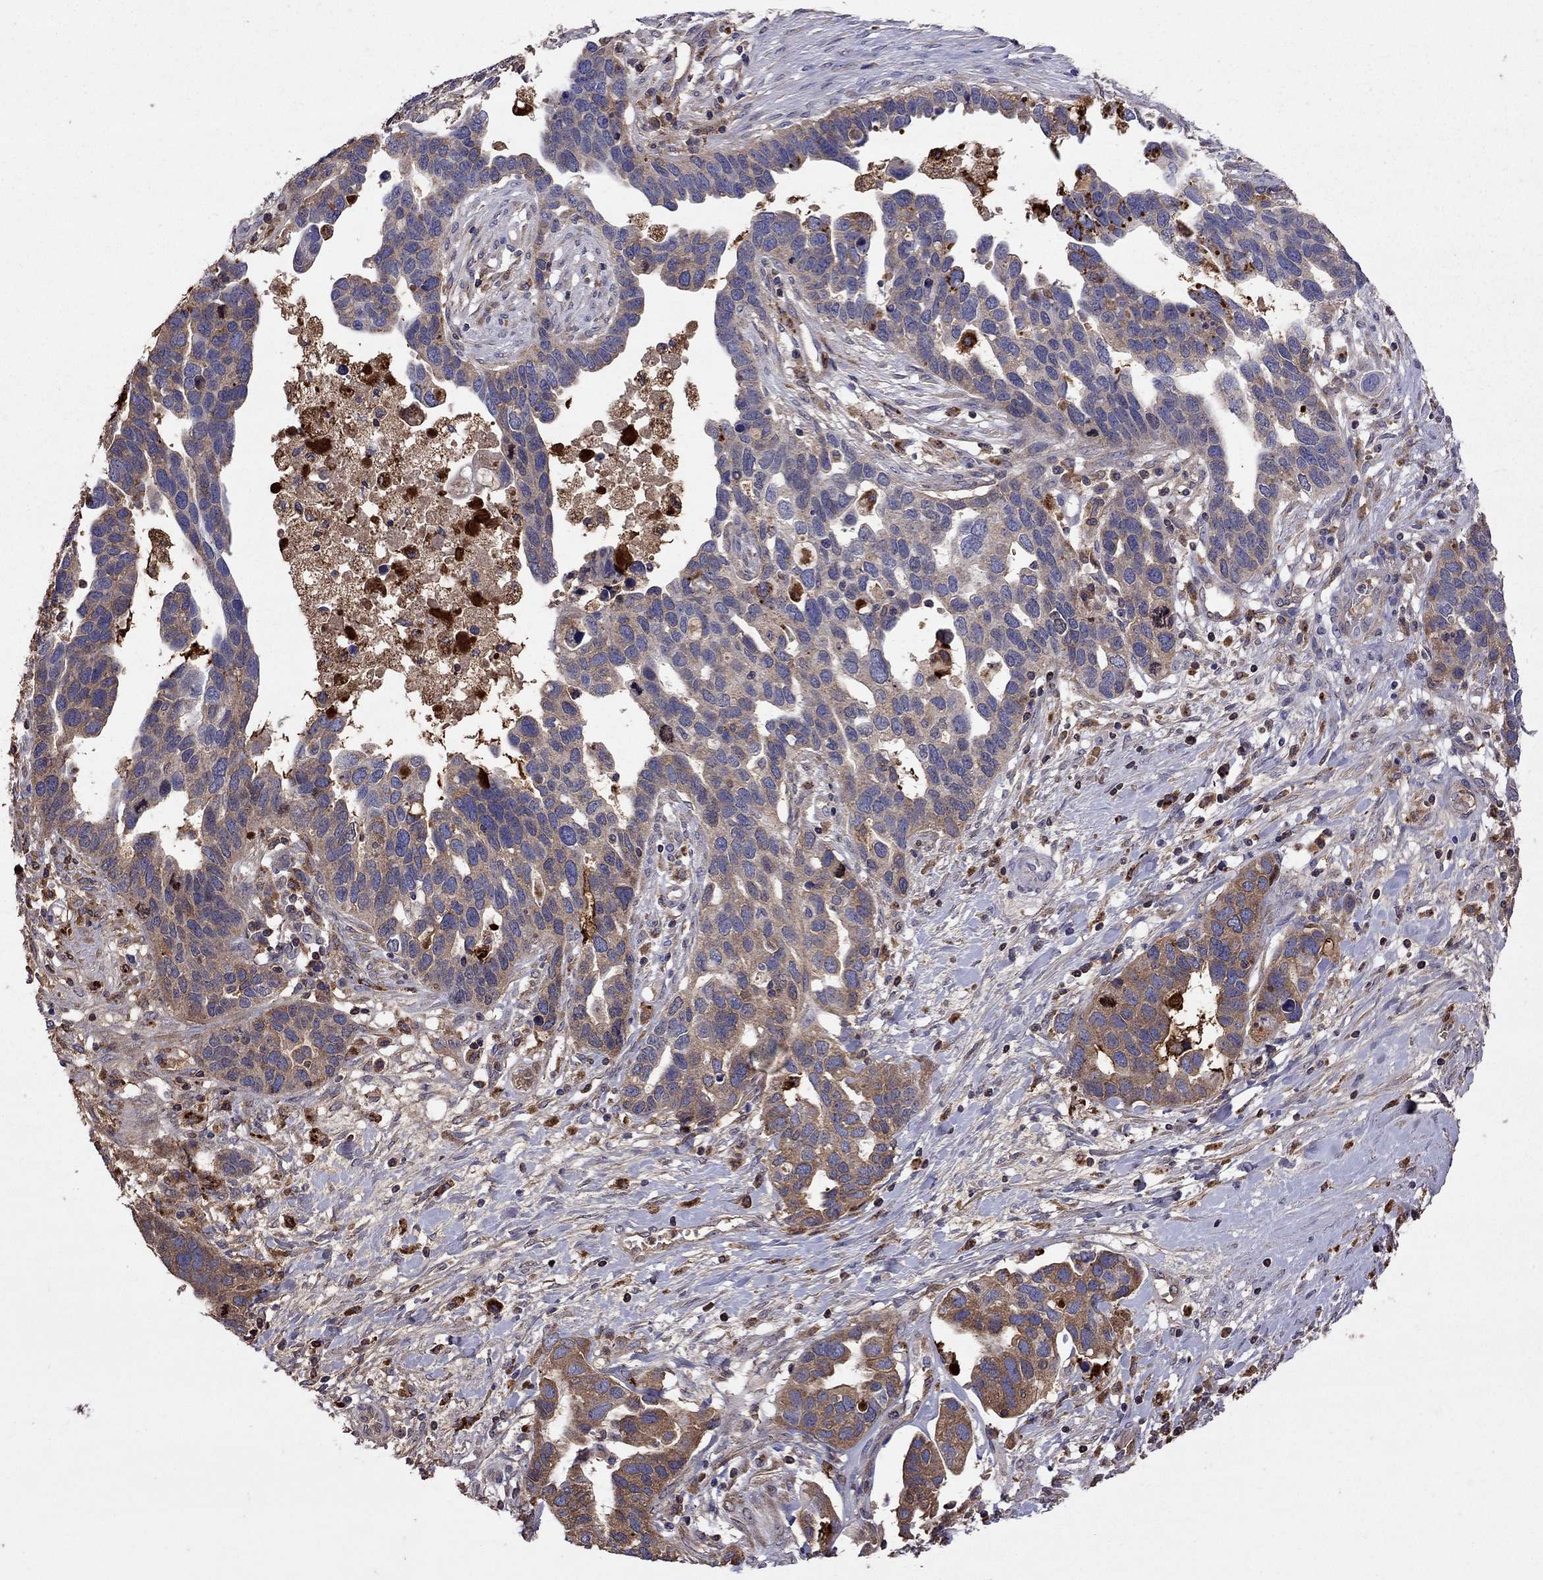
{"staining": {"intensity": "moderate", "quantity": ">75%", "location": "cytoplasmic/membranous"}, "tissue": "ovarian cancer", "cell_type": "Tumor cells", "image_type": "cancer", "snomed": [{"axis": "morphology", "description": "Cystadenocarcinoma, serous, NOS"}, {"axis": "topography", "description": "Ovary"}], "caption": "Ovarian serous cystadenocarcinoma was stained to show a protein in brown. There is medium levels of moderate cytoplasmic/membranous expression in approximately >75% of tumor cells.", "gene": "SERPINA3", "patient": {"sex": "female", "age": 54}}